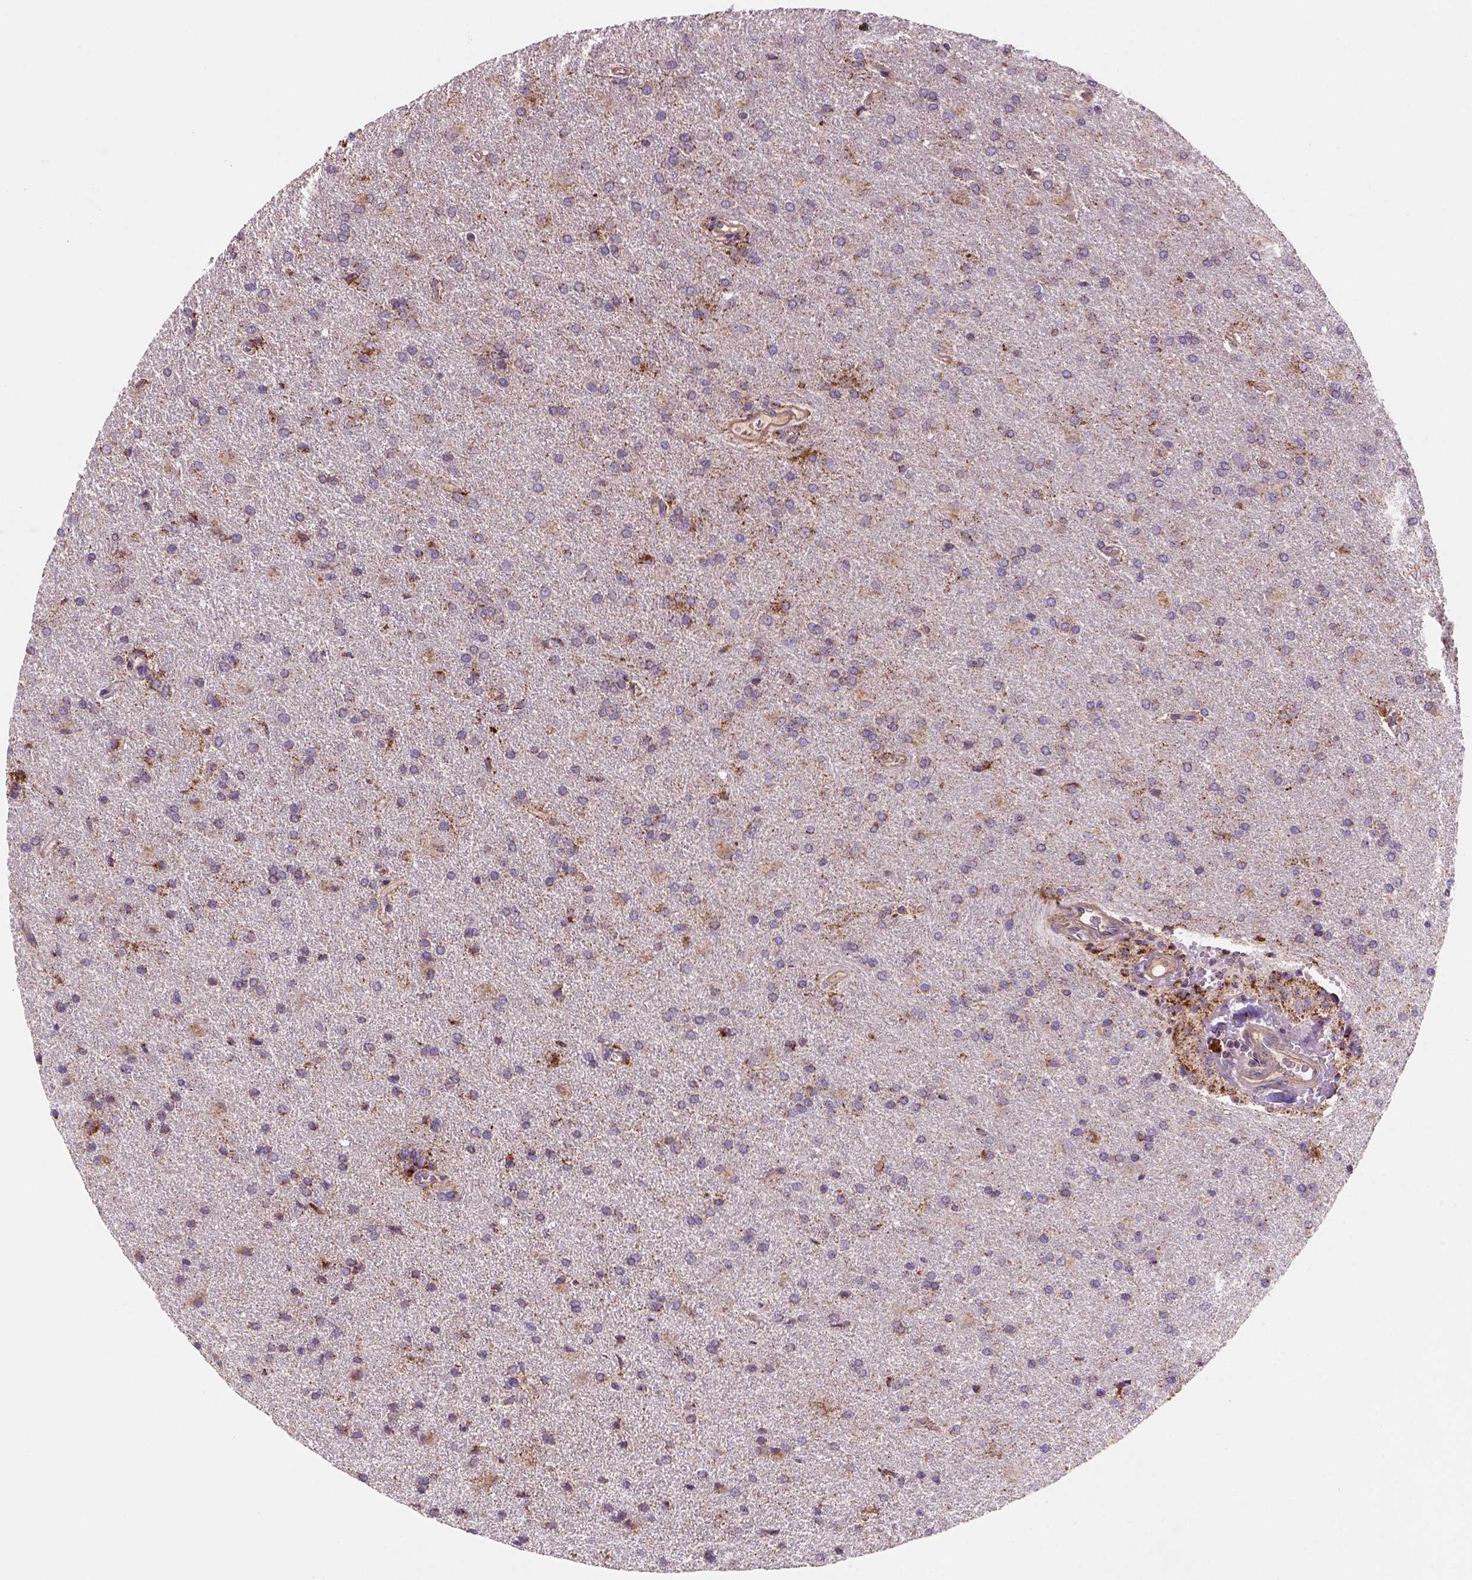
{"staining": {"intensity": "moderate", "quantity": "25%-75%", "location": "cytoplasmic/membranous"}, "tissue": "glioma", "cell_type": "Tumor cells", "image_type": "cancer", "snomed": [{"axis": "morphology", "description": "Glioma, malignant, High grade"}, {"axis": "topography", "description": "Brain"}], "caption": "Moderate cytoplasmic/membranous positivity is identified in about 25%-75% of tumor cells in glioma.", "gene": "WARS2", "patient": {"sex": "male", "age": 68}}